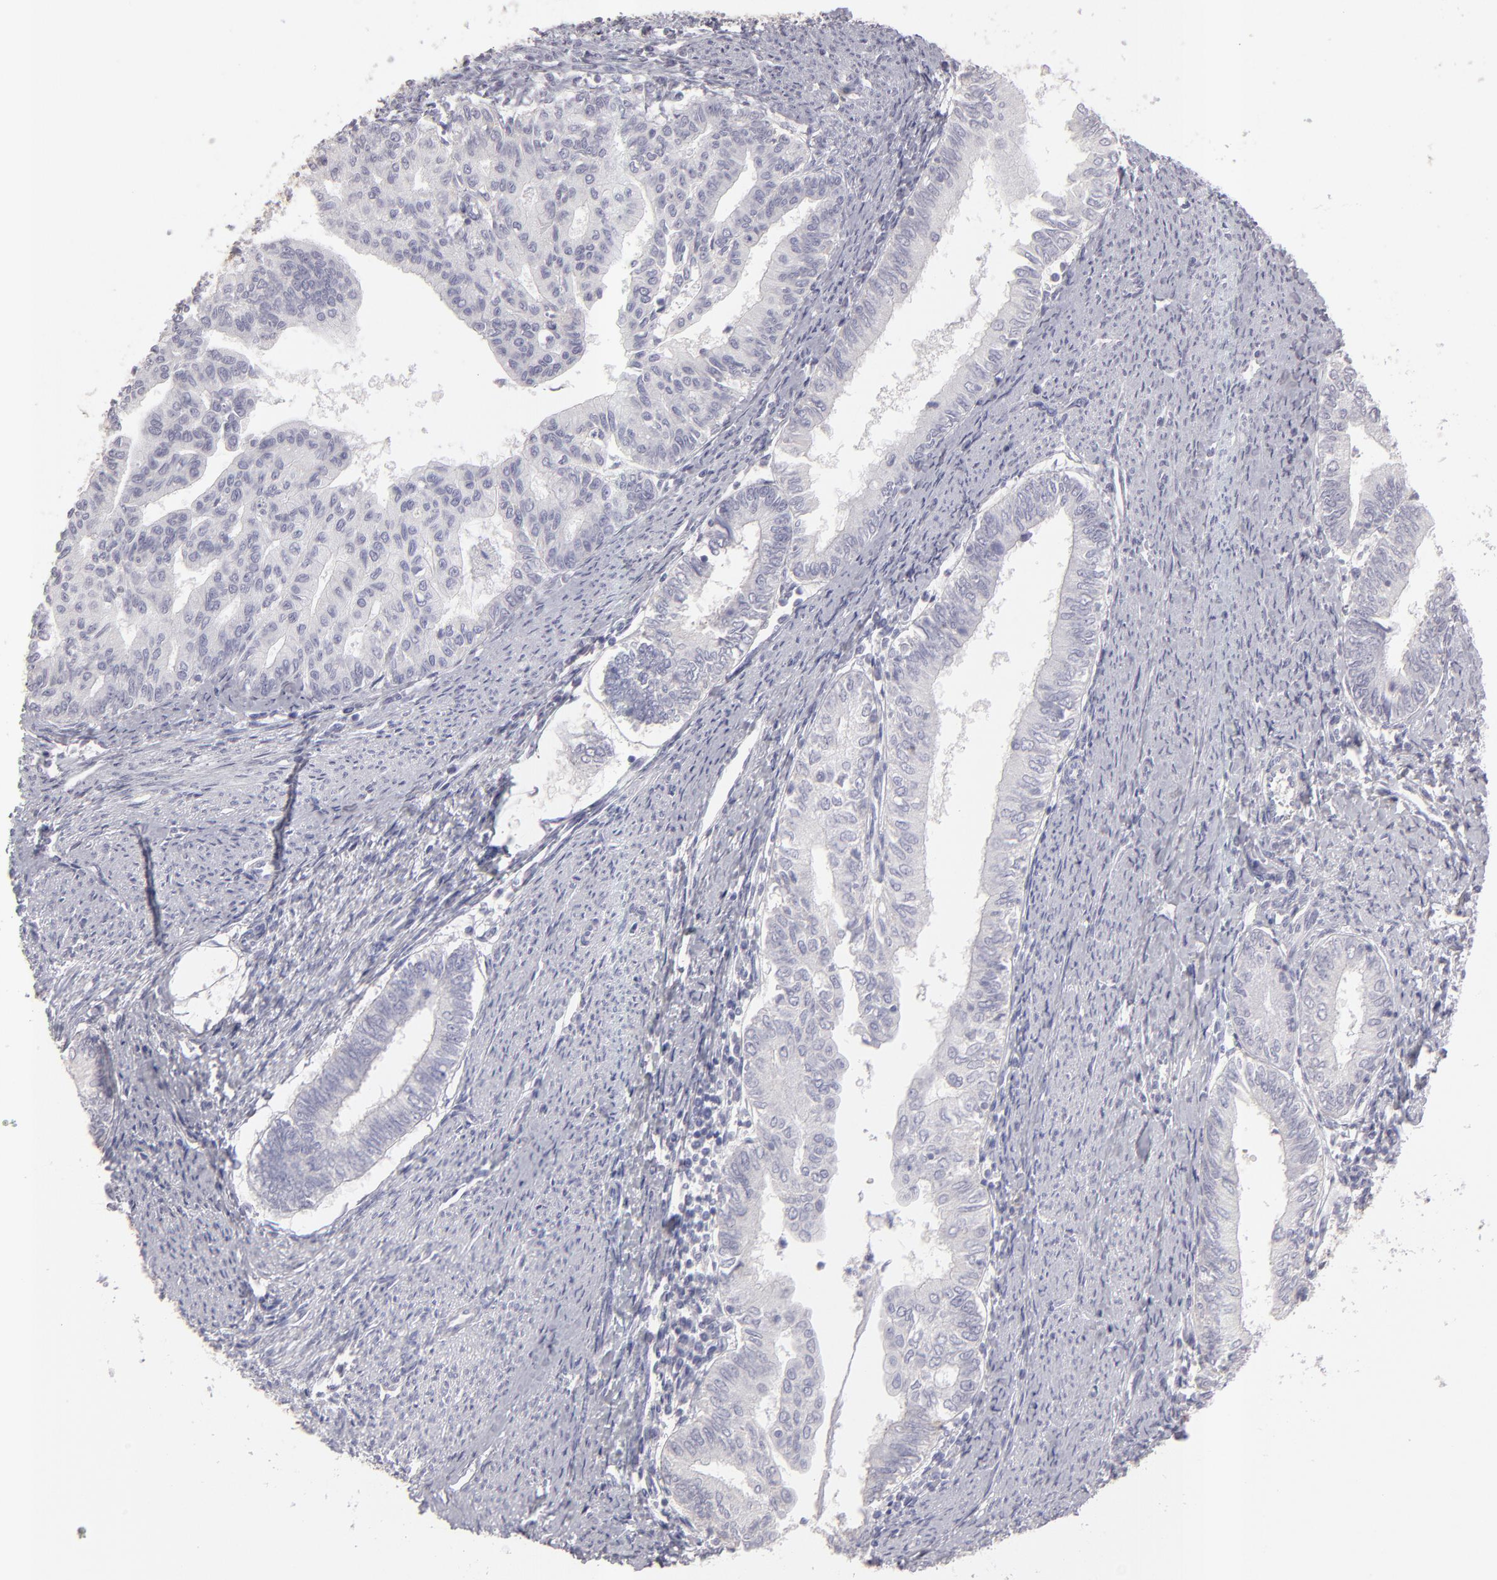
{"staining": {"intensity": "negative", "quantity": "none", "location": "none"}, "tissue": "endometrial cancer", "cell_type": "Tumor cells", "image_type": "cancer", "snomed": [{"axis": "morphology", "description": "Adenocarcinoma, NOS"}, {"axis": "topography", "description": "Endometrium"}], "caption": "The immunohistochemistry (IHC) image has no significant staining in tumor cells of endometrial adenocarcinoma tissue.", "gene": "ABCC4", "patient": {"sex": "female", "age": 66}}